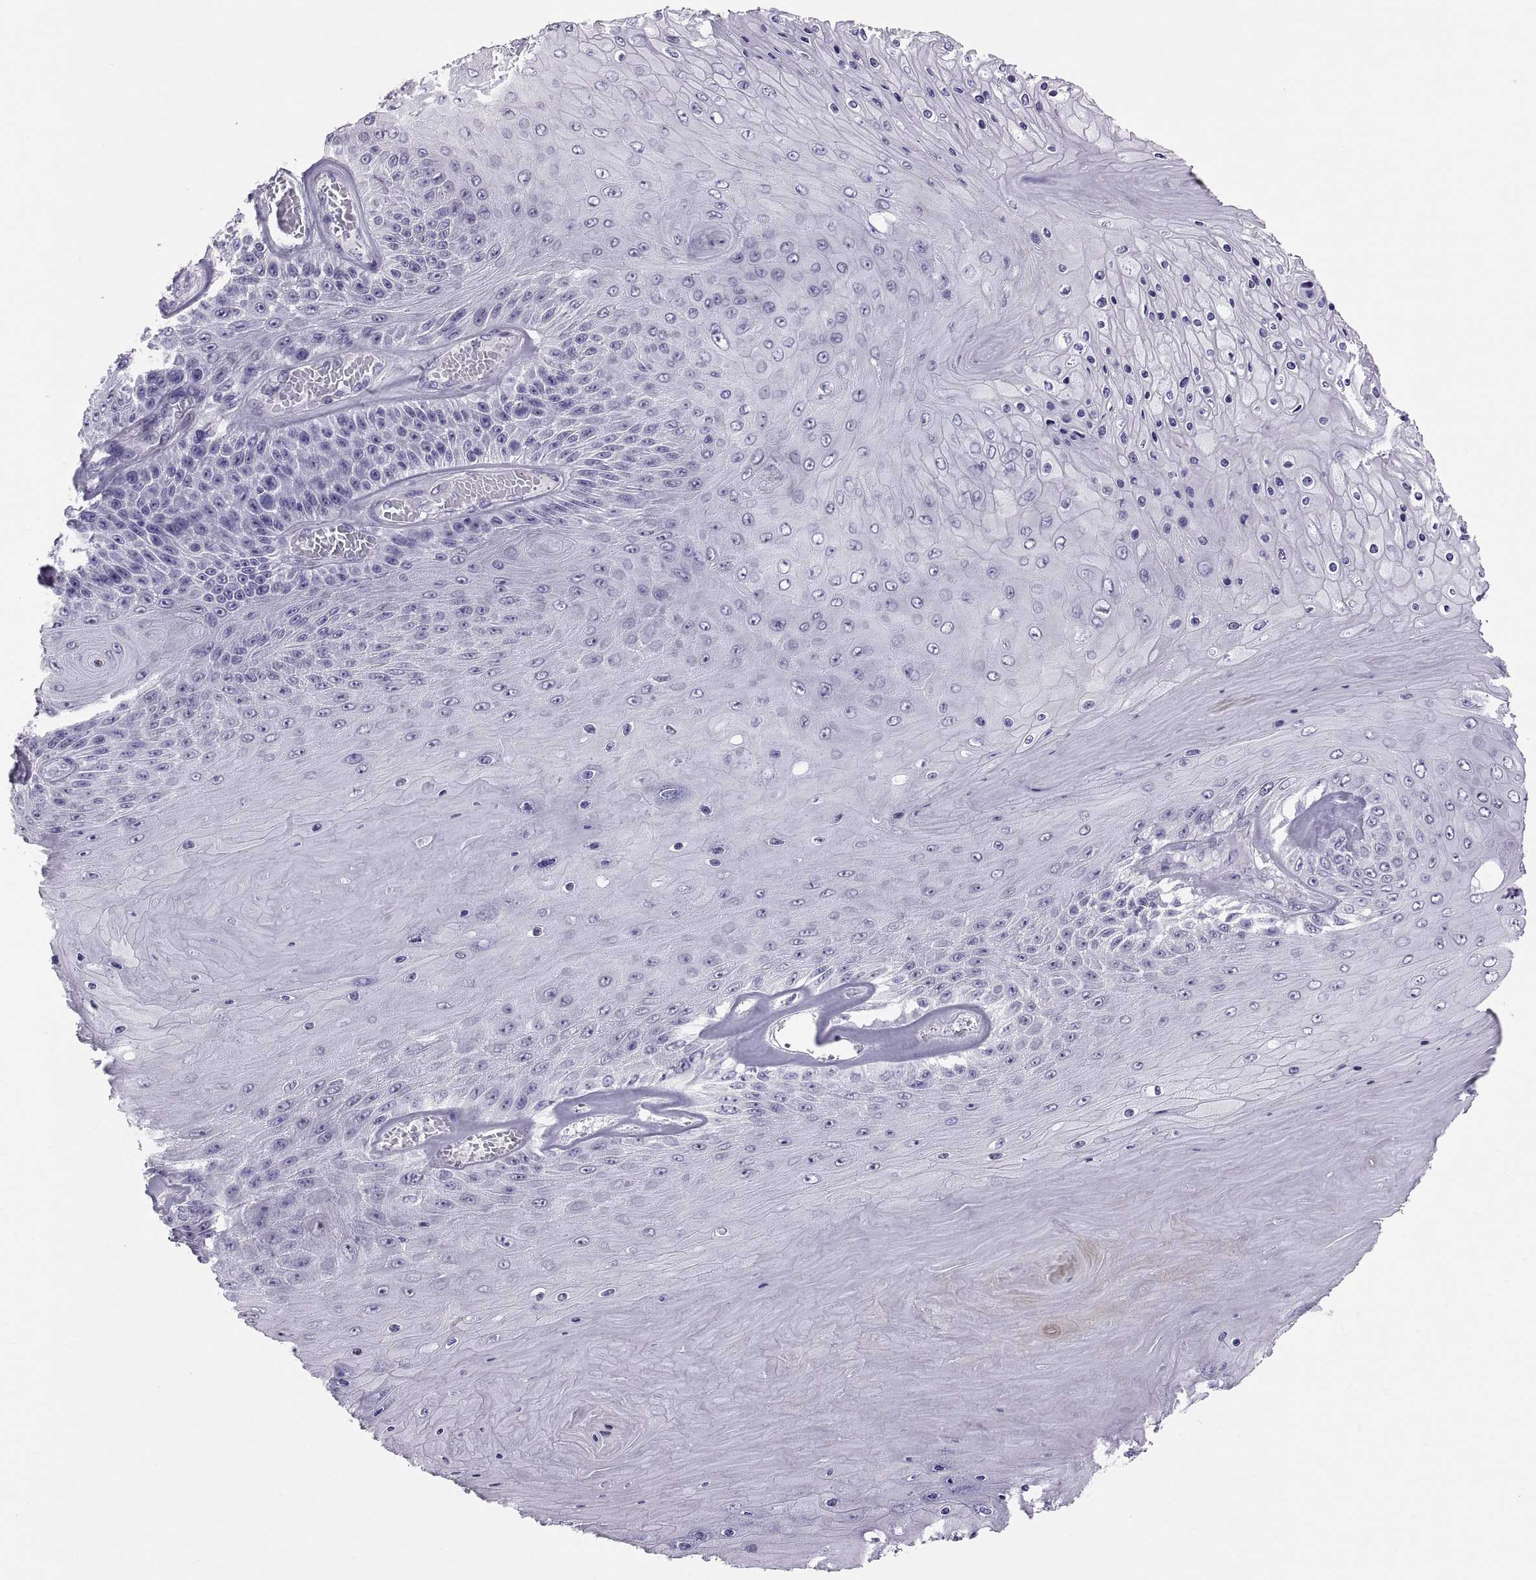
{"staining": {"intensity": "negative", "quantity": "none", "location": "none"}, "tissue": "skin cancer", "cell_type": "Tumor cells", "image_type": "cancer", "snomed": [{"axis": "morphology", "description": "Squamous cell carcinoma, NOS"}, {"axis": "topography", "description": "Skin"}], "caption": "DAB (3,3'-diaminobenzidine) immunohistochemical staining of human skin cancer (squamous cell carcinoma) demonstrates no significant positivity in tumor cells.", "gene": "FAM170A", "patient": {"sex": "male", "age": 62}}